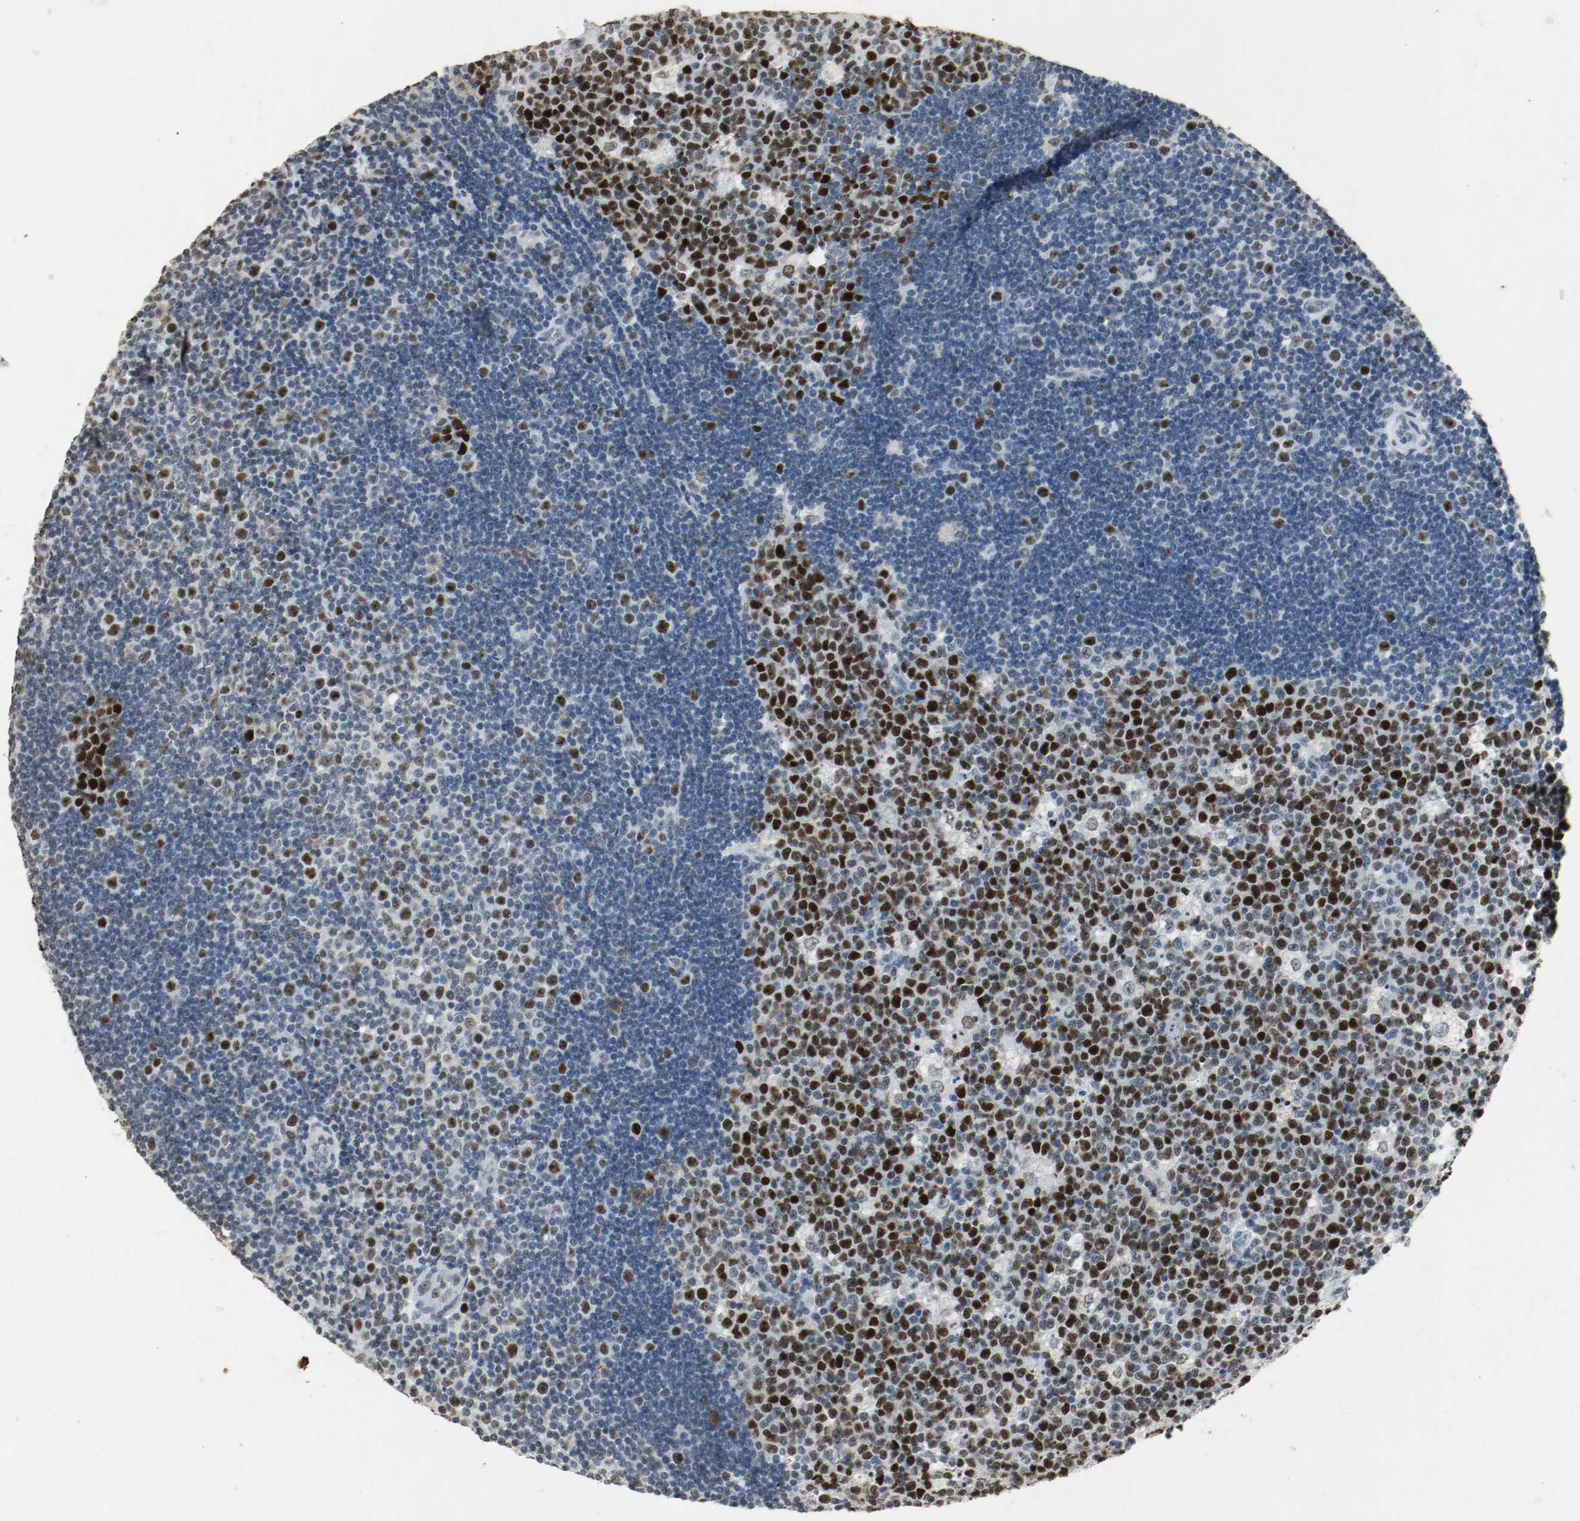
{"staining": {"intensity": "strong", "quantity": ">75%", "location": "nuclear"}, "tissue": "lymph node", "cell_type": "Germinal center cells", "image_type": "normal", "snomed": [{"axis": "morphology", "description": "Normal tissue, NOS"}, {"axis": "topography", "description": "Lymph node"}, {"axis": "topography", "description": "Salivary gland"}], "caption": "Immunohistochemical staining of benign human lymph node demonstrates >75% levels of strong nuclear protein expression in approximately >75% of germinal center cells. The staining is performed using DAB (3,3'-diaminobenzidine) brown chromogen to label protein expression. The nuclei are counter-stained blue using hematoxylin.", "gene": "DNMT1", "patient": {"sex": "male", "age": 8}}